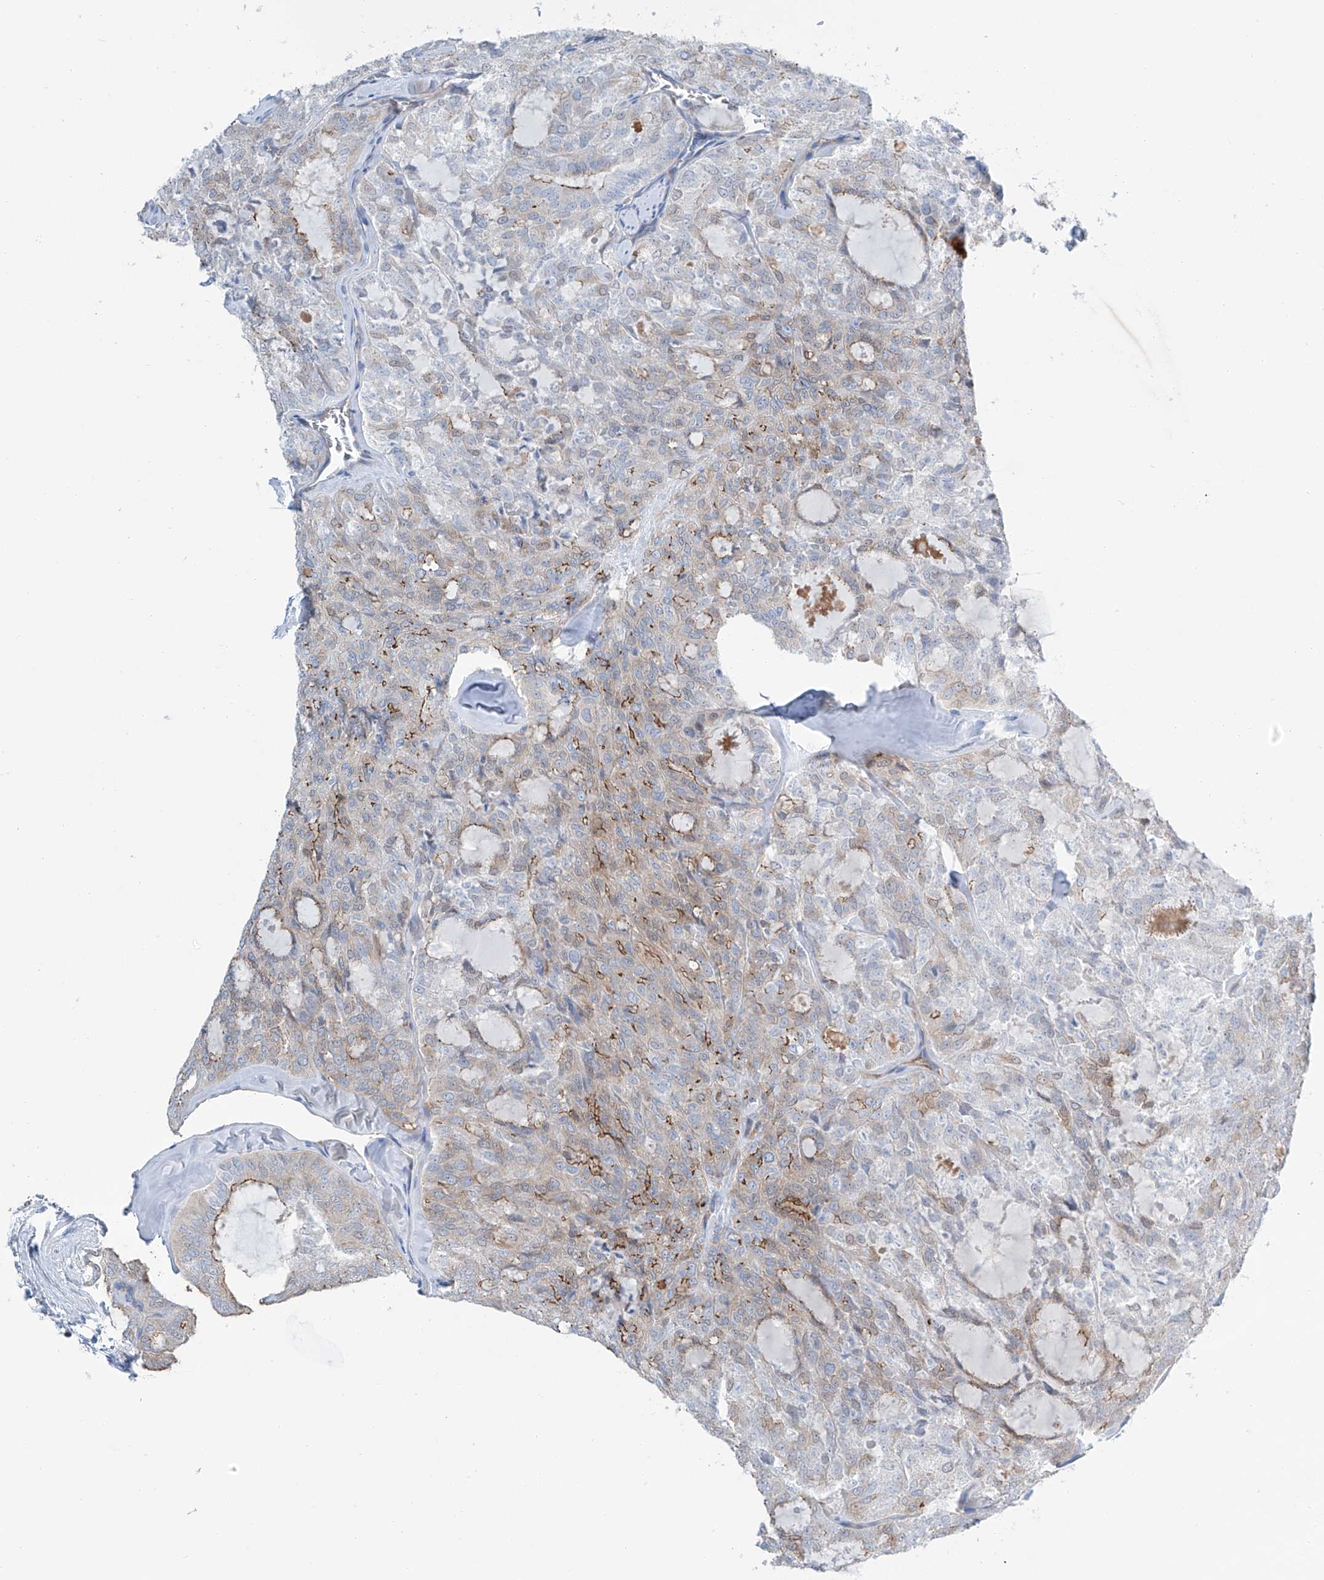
{"staining": {"intensity": "moderate", "quantity": "25%-75%", "location": "cytoplasmic/membranous"}, "tissue": "thyroid cancer", "cell_type": "Tumor cells", "image_type": "cancer", "snomed": [{"axis": "morphology", "description": "Follicular adenoma carcinoma, NOS"}, {"axis": "topography", "description": "Thyroid gland"}], "caption": "Thyroid cancer tissue exhibits moderate cytoplasmic/membranous staining in approximately 25%-75% of tumor cells, visualized by immunohistochemistry.", "gene": "MAGI1", "patient": {"sex": "male", "age": 75}}